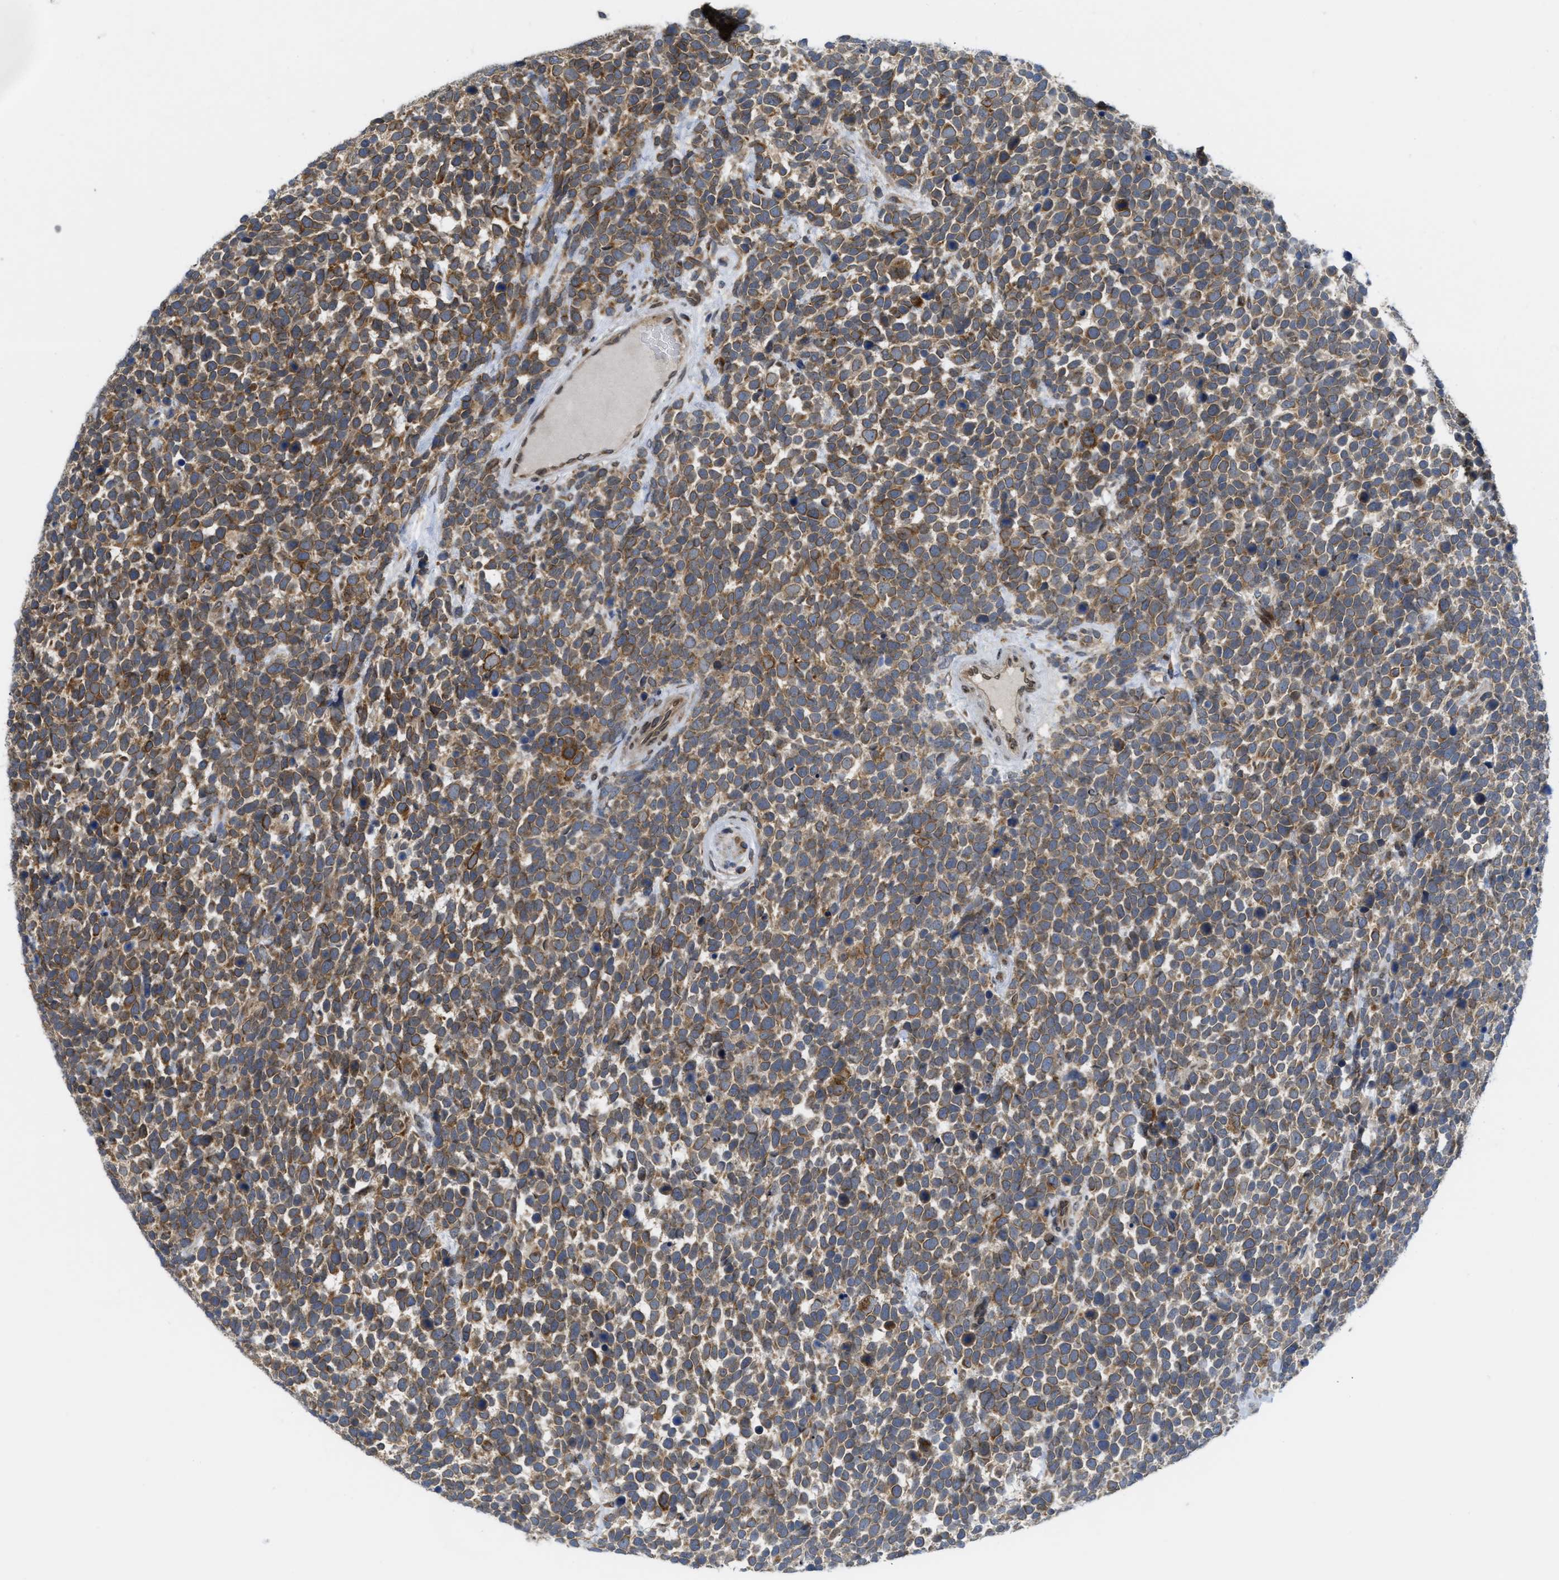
{"staining": {"intensity": "moderate", "quantity": ">75%", "location": "cytoplasmic/membranous"}, "tissue": "urothelial cancer", "cell_type": "Tumor cells", "image_type": "cancer", "snomed": [{"axis": "morphology", "description": "Urothelial carcinoma, High grade"}, {"axis": "topography", "description": "Urinary bladder"}], "caption": "The photomicrograph shows staining of high-grade urothelial carcinoma, revealing moderate cytoplasmic/membranous protein expression (brown color) within tumor cells. Immunohistochemistry stains the protein of interest in brown and the nuclei are stained blue.", "gene": "EIF2AK3", "patient": {"sex": "female", "age": 82}}